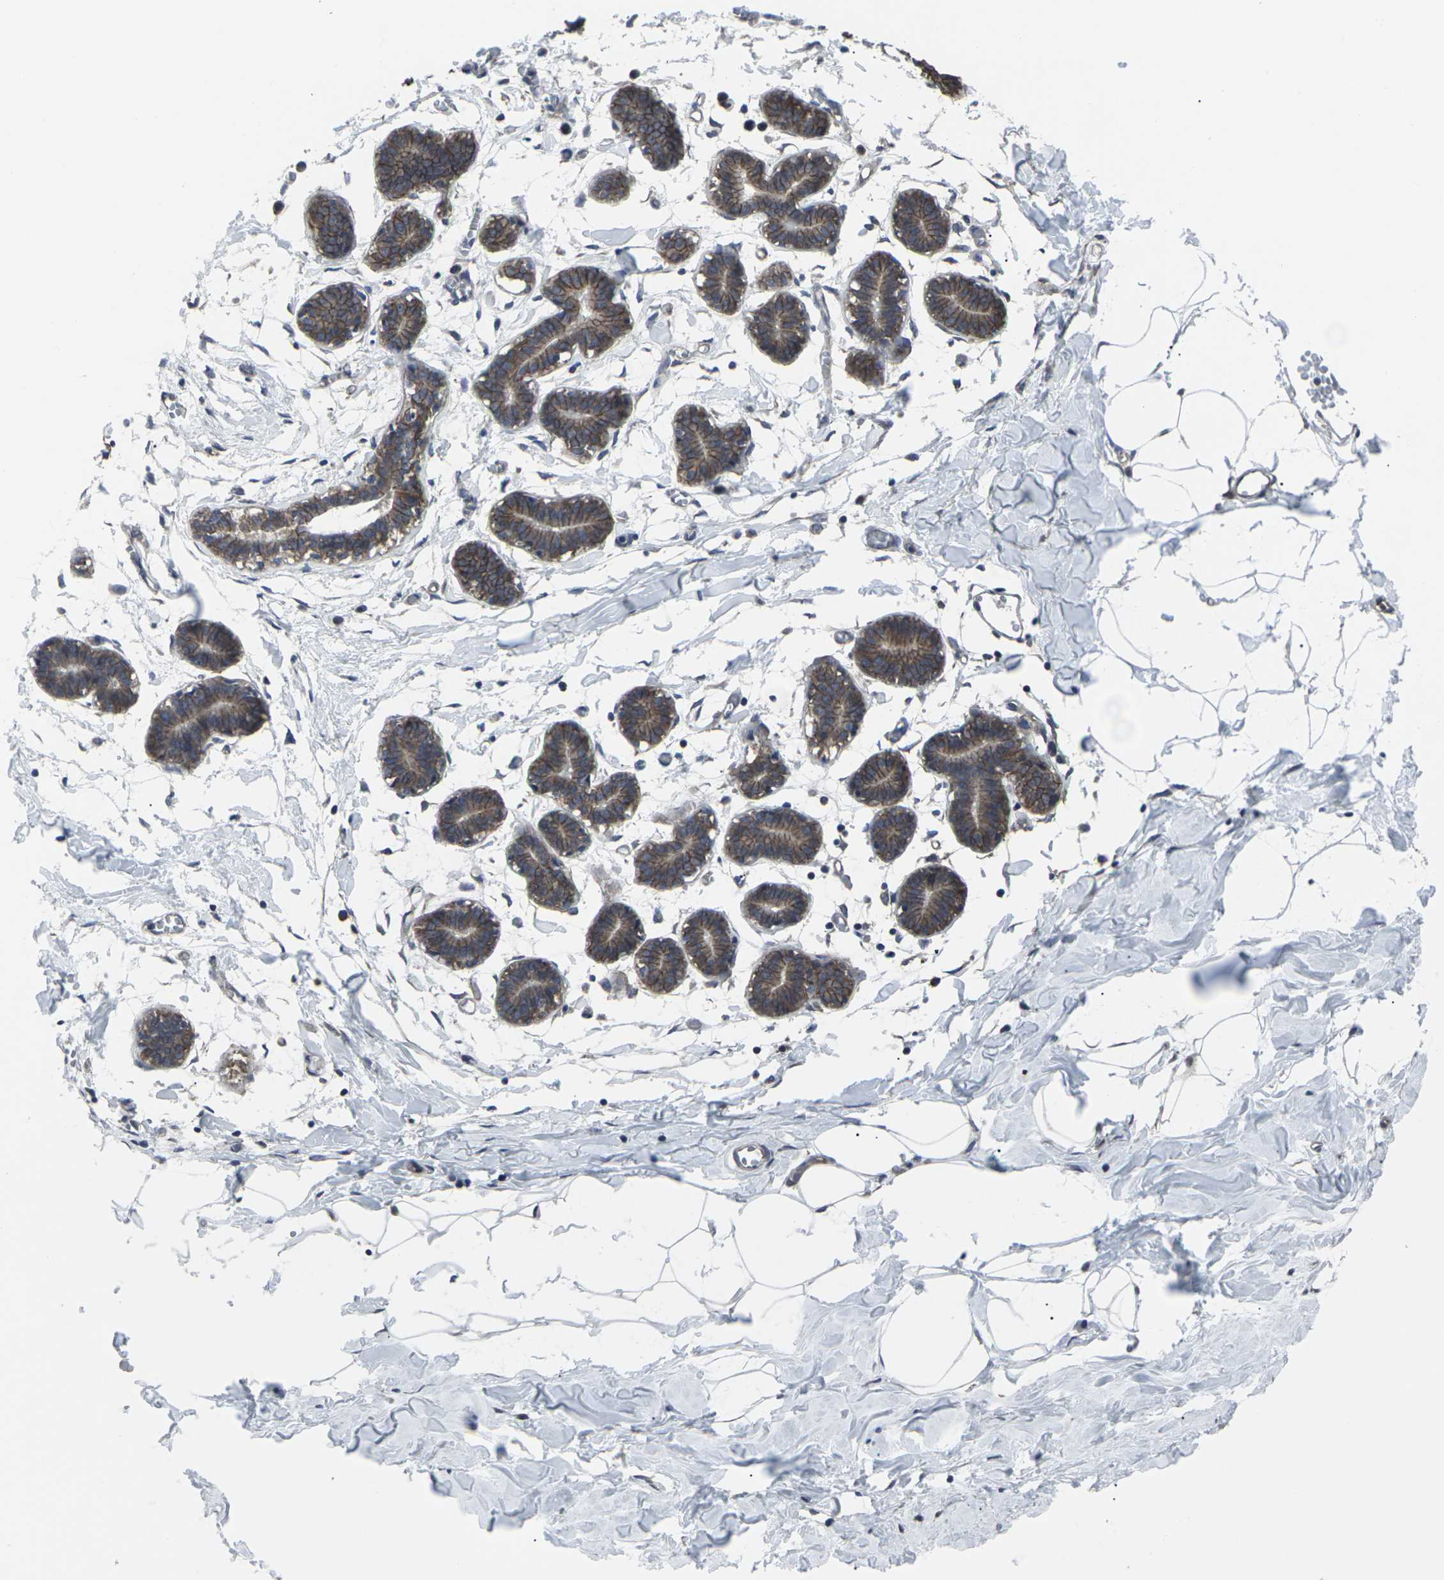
{"staining": {"intensity": "negative", "quantity": "none", "location": "none"}, "tissue": "breast", "cell_type": "Adipocytes", "image_type": "normal", "snomed": [{"axis": "morphology", "description": "Normal tissue, NOS"}, {"axis": "topography", "description": "Breast"}], "caption": "Immunohistochemistry micrograph of benign breast: human breast stained with DAB reveals no significant protein expression in adipocytes. (Brightfield microscopy of DAB IHC at high magnification).", "gene": "MAPKAPK2", "patient": {"sex": "female", "age": 27}}